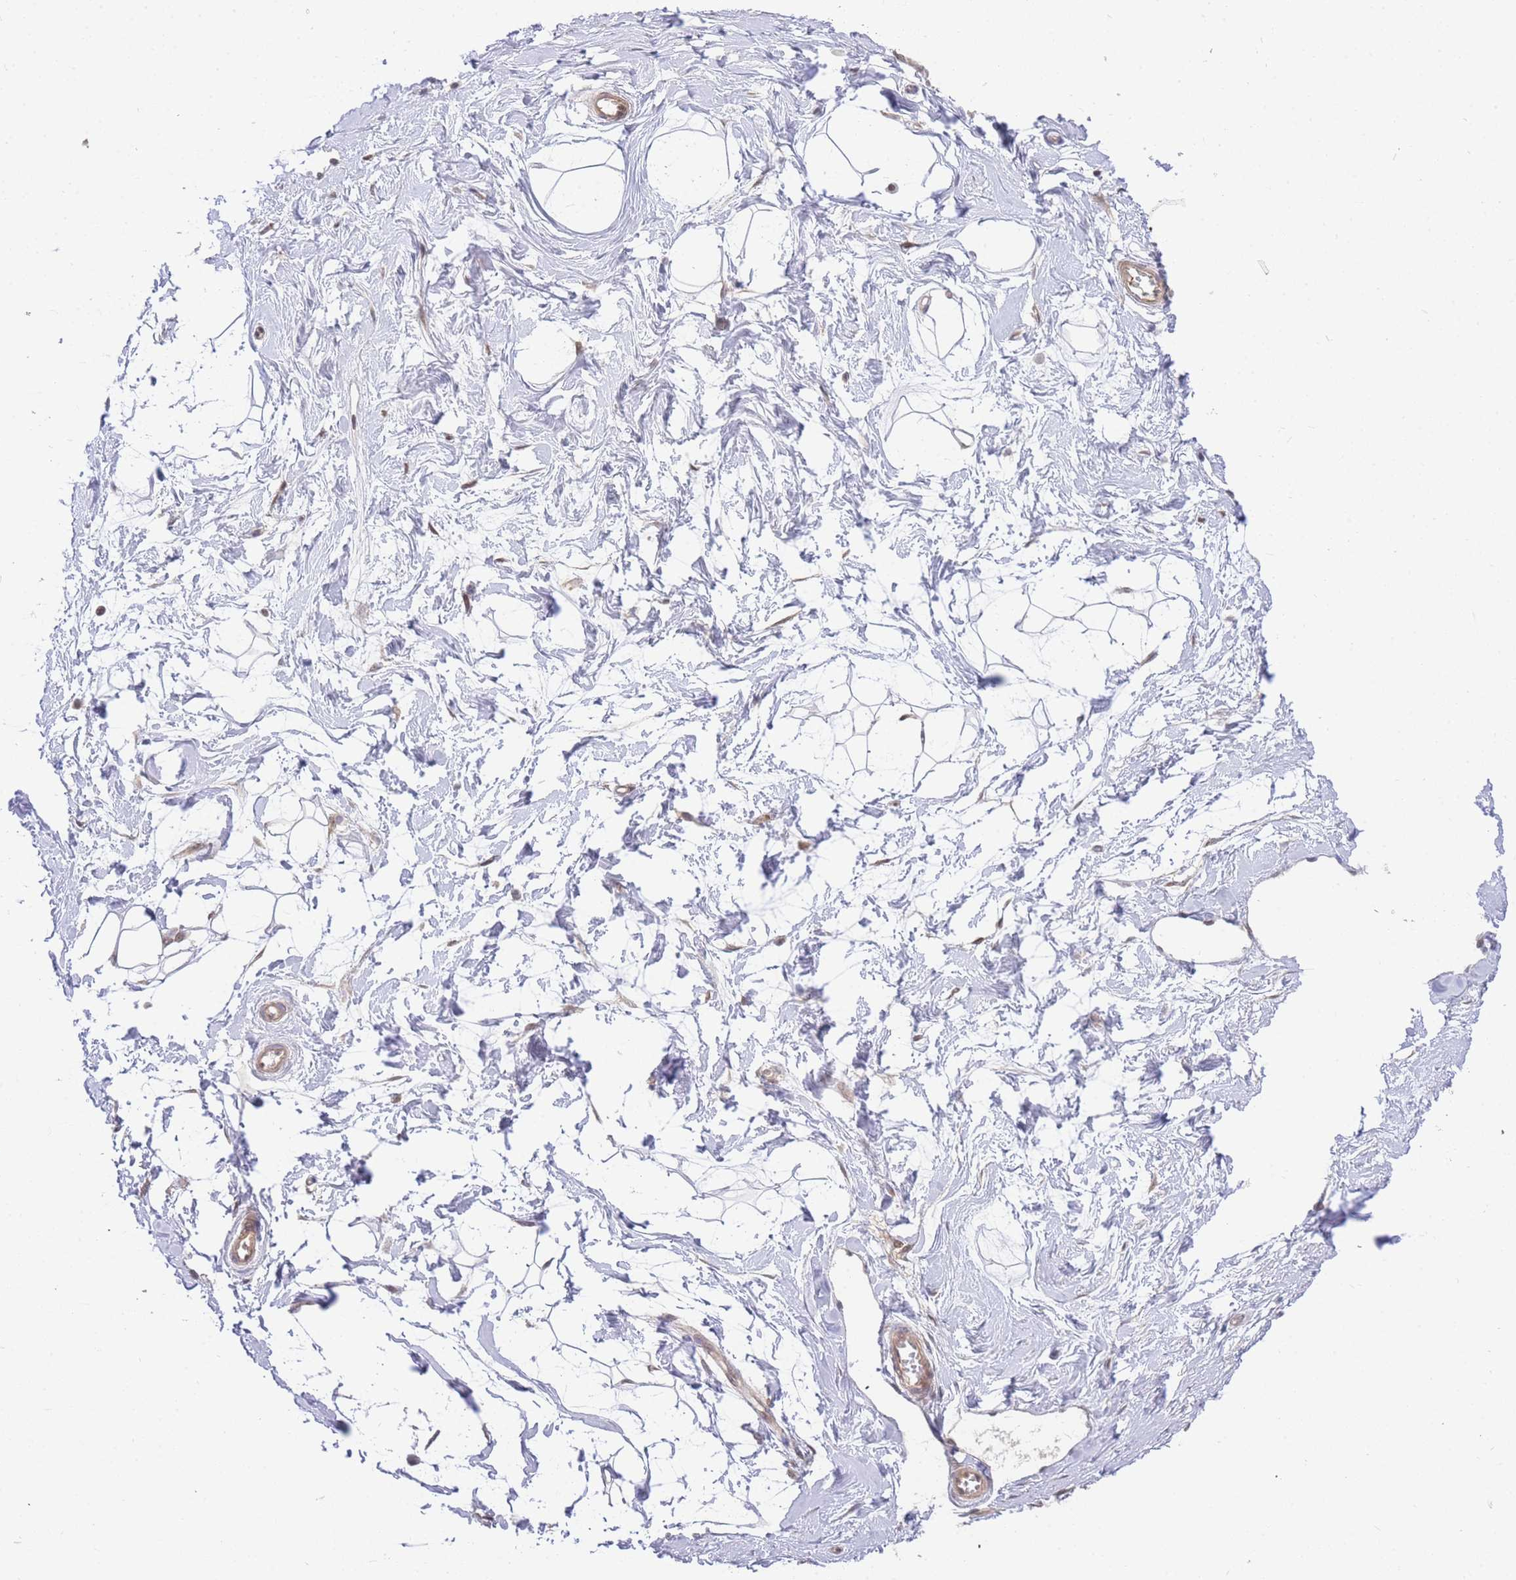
{"staining": {"intensity": "negative", "quantity": "none", "location": "none"}, "tissue": "breast", "cell_type": "Adipocytes", "image_type": "normal", "snomed": [{"axis": "morphology", "description": "Normal tissue, NOS"}, {"axis": "topography", "description": "Breast"}], "caption": "Immunohistochemistry (IHC) histopathology image of unremarkable breast: breast stained with DAB demonstrates no significant protein expression in adipocytes. (DAB (3,3'-diaminobenzidine) immunohistochemistry (IHC) visualized using brightfield microscopy, high magnification).", "gene": "KIAA1191", "patient": {"sex": "female", "age": 45}}